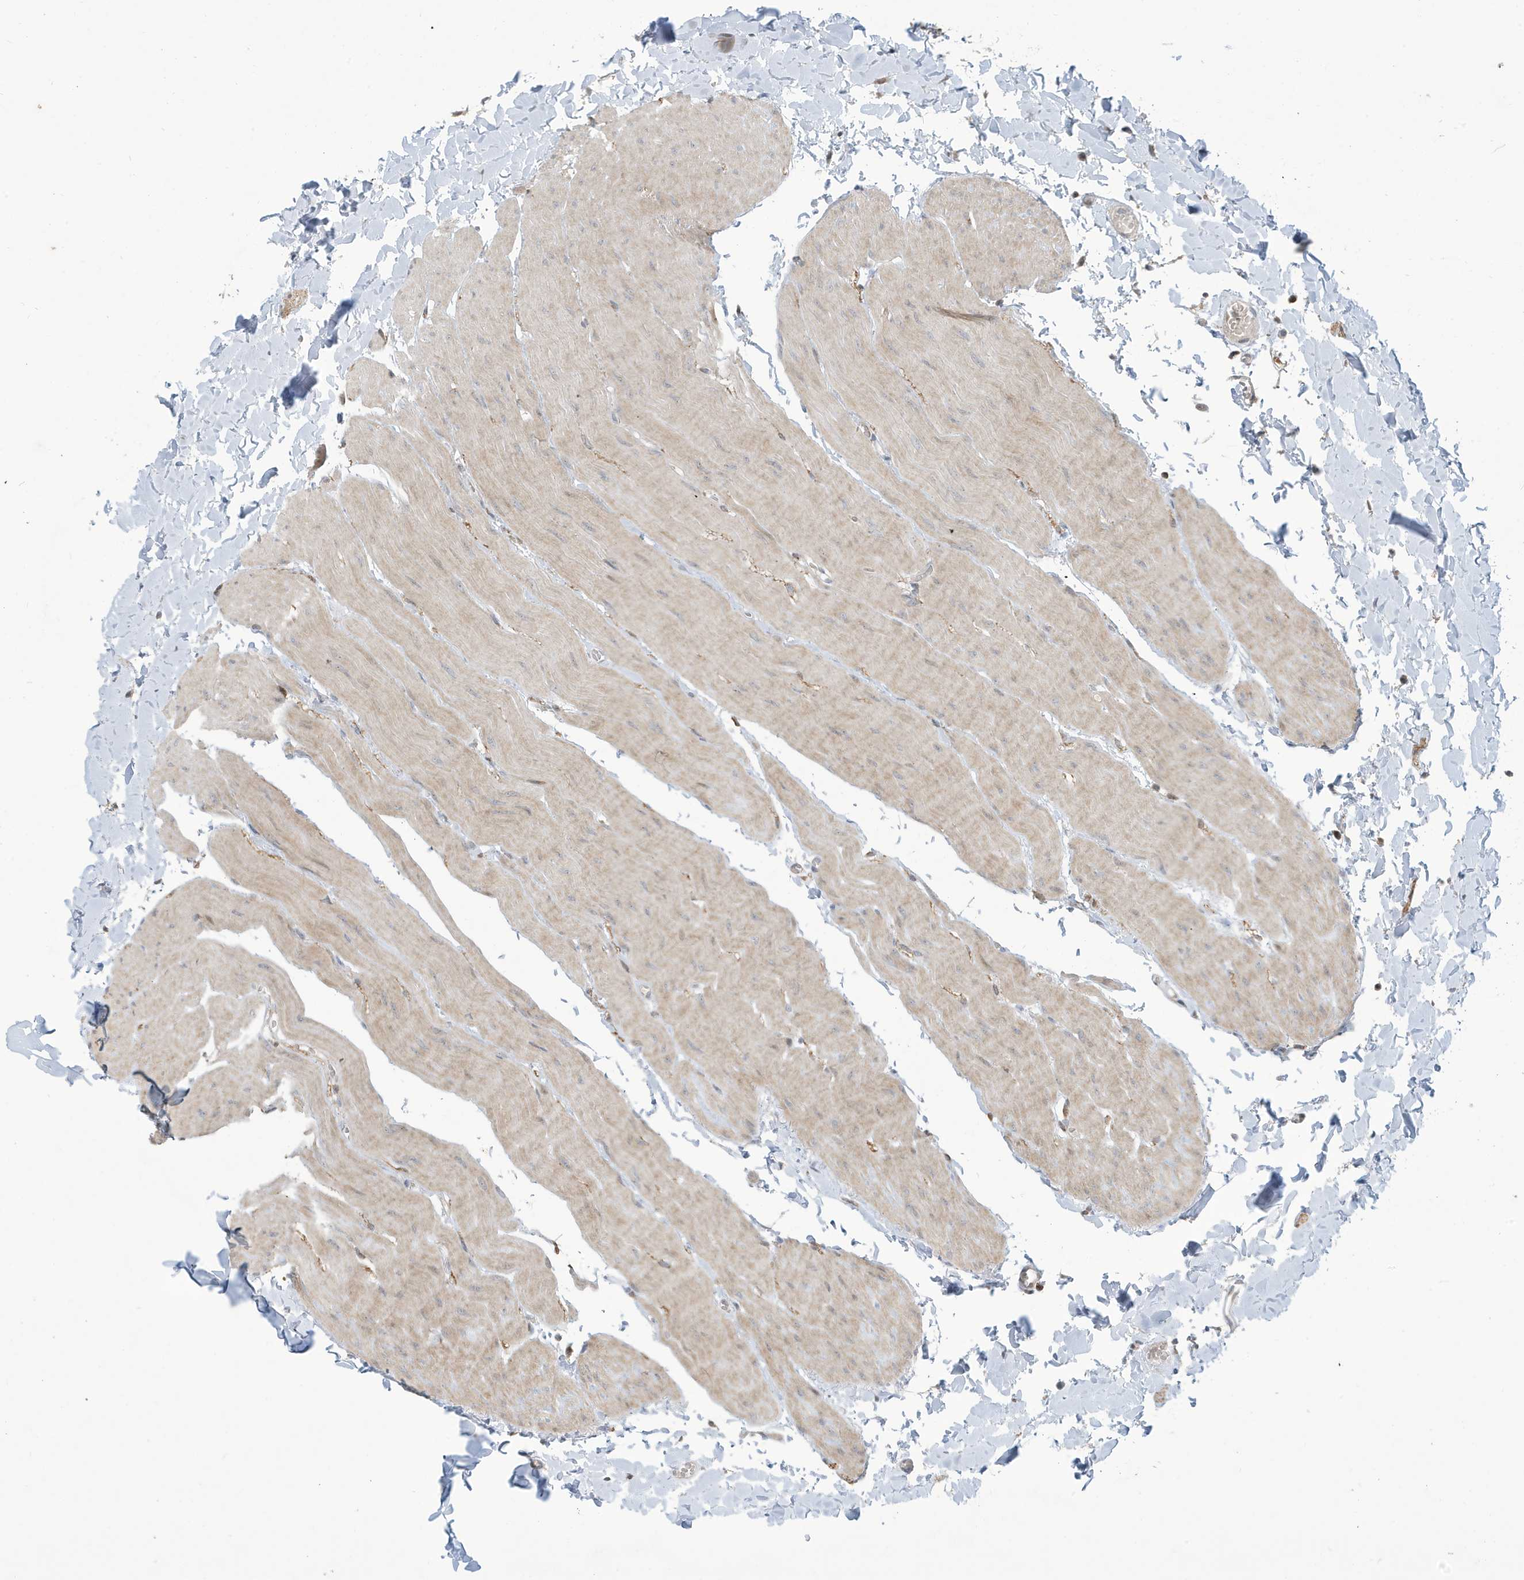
{"staining": {"intensity": "weak", "quantity": ">75%", "location": "cytoplasmic/membranous"}, "tissue": "colon", "cell_type": "Endothelial cells", "image_type": "normal", "snomed": [{"axis": "morphology", "description": "Normal tissue, NOS"}, {"axis": "topography", "description": "Colon"}], "caption": "Immunohistochemical staining of unremarkable colon exhibits >75% levels of weak cytoplasmic/membranous protein positivity in about >75% of endothelial cells.", "gene": "PRRT3", "patient": {"sex": "male", "age": 56}}